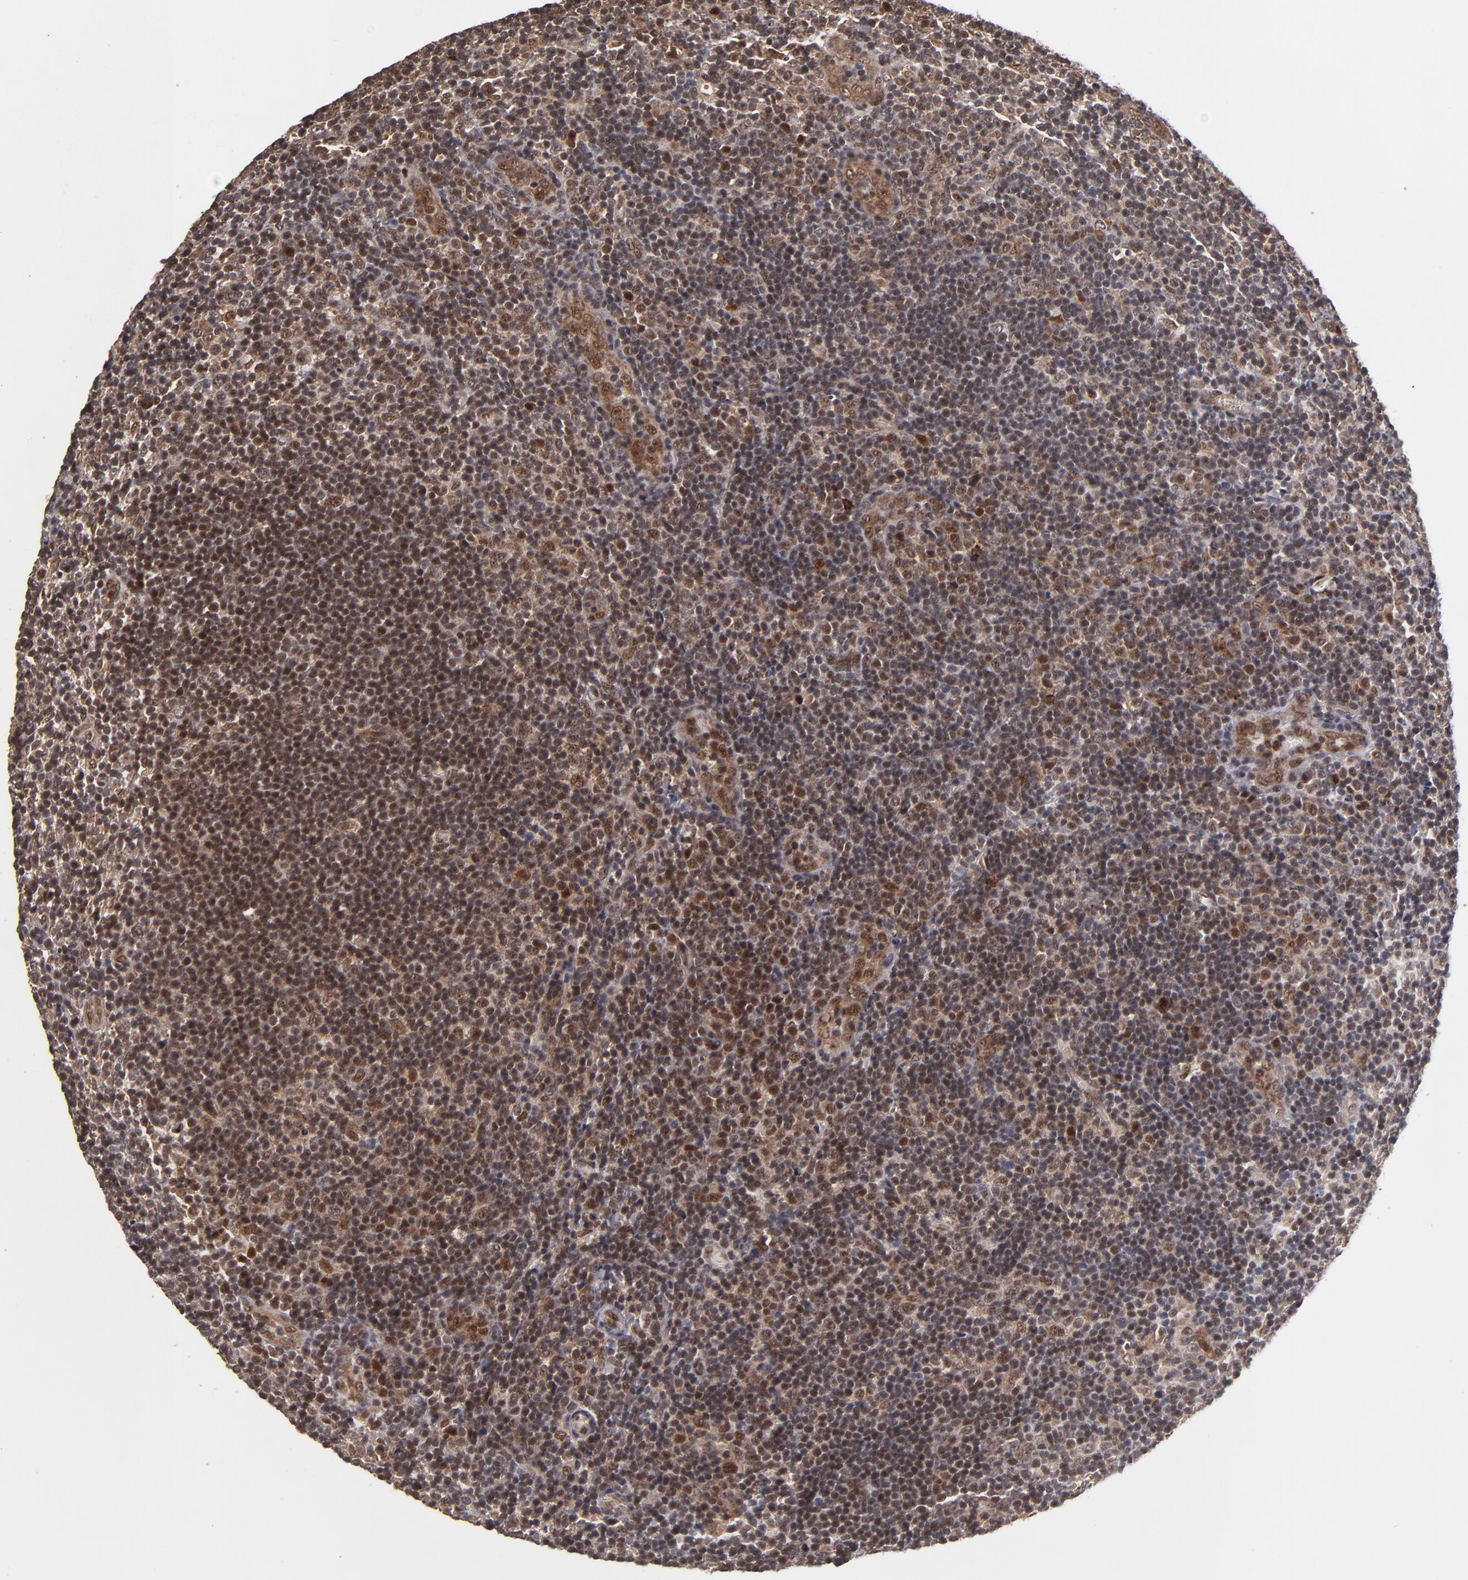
{"staining": {"intensity": "weak", "quantity": ">75%", "location": "cytoplasmic/membranous"}, "tissue": "lymphoma", "cell_type": "Tumor cells", "image_type": "cancer", "snomed": [{"axis": "morphology", "description": "Malignant lymphoma, non-Hodgkin's type, Low grade"}, {"axis": "topography", "description": "Lymph node"}], "caption": "Human malignant lymphoma, non-Hodgkin's type (low-grade) stained with a brown dye displays weak cytoplasmic/membranous positive staining in about >75% of tumor cells.", "gene": "CUL5", "patient": {"sex": "male", "age": 74}}